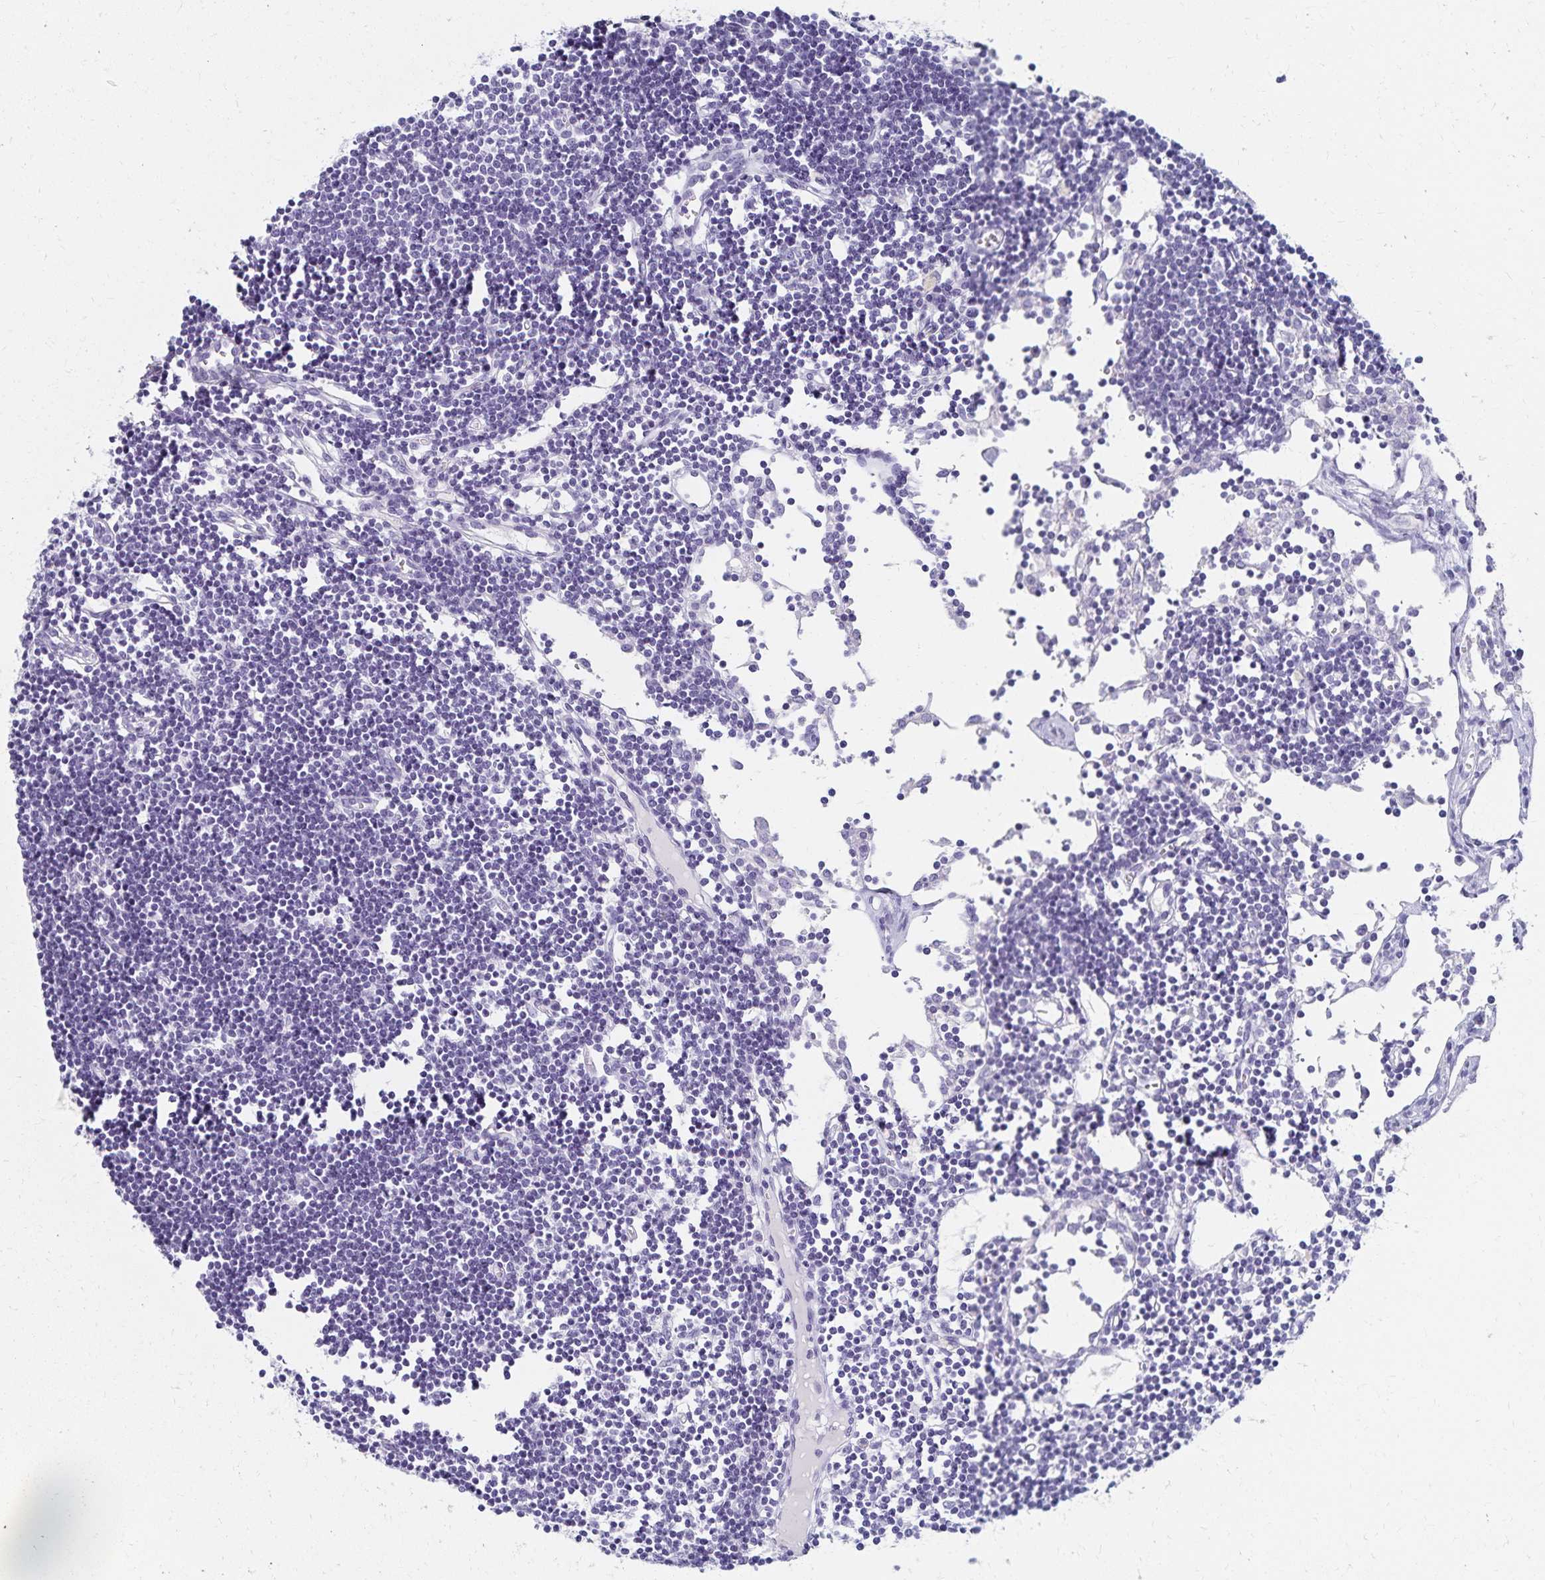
{"staining": {"intensity": "negative", "quantity": "none", "location": "none"}, "tissue": "lymph node", "cell_type": "Germinal center cells", "image_type": "normal", "snomed": [{"axis": "morphology", "description": "Normal tissue, NOS"}, {"axis": "topography", "description": "Lymph node"}], "caption": "High magnification brightfield microscopy of normal lymph node stained with DAB (brown) and counterstained with hematoxylin (blue): germinal center cells show no significant expression. The staining is performed using DAB (3,3'-diaminobenzidine) brown chromogen with nuclei counter-stained in using hematoxylin.", "gene": "C2orf50", "patient": {"sex": "female", "age": 65}}